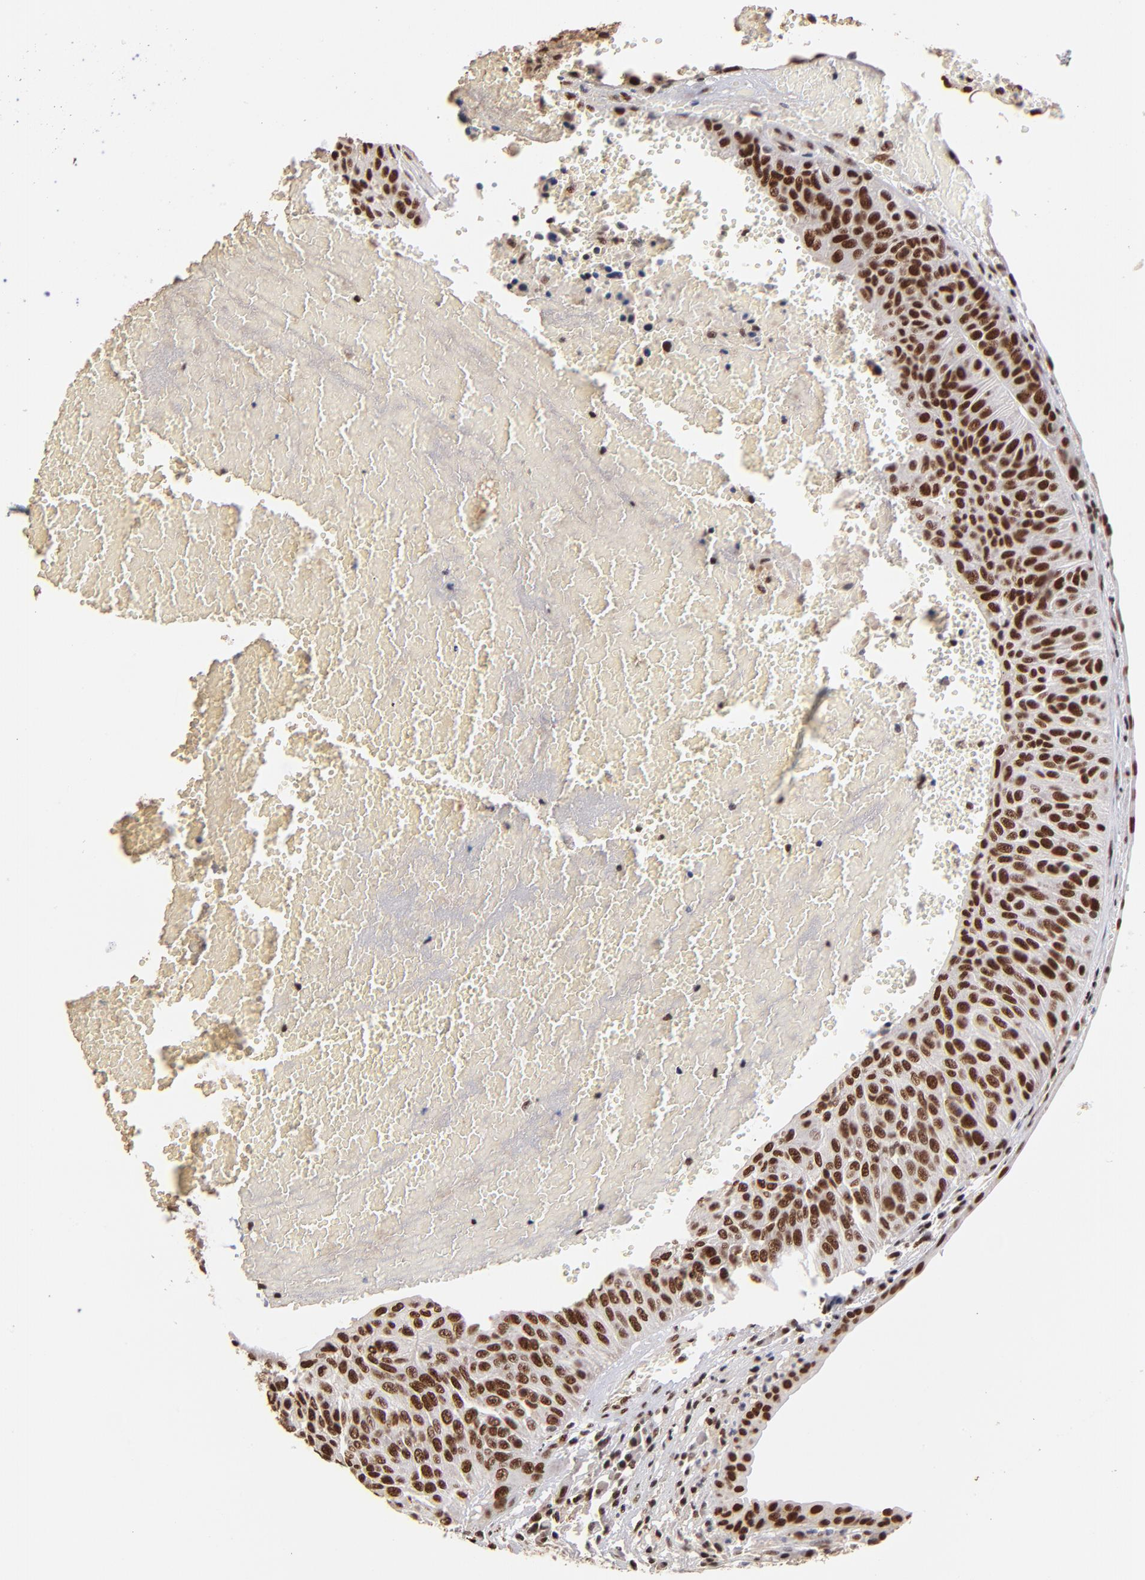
{"staining": {"intensity": "strong", "quantity": ">75%", "location": "nuclear"}, "tissue": "urothelial cancer", "cell_type": "Tumor cells", "image_type": "cancer", "snomed": [{"axis": "morphology", "description": "Urothelial carcinoma, High grade"}, {"axis": "topography", "description": "Urinary bladder"}], "caption": "Protein expression by IHC demonstrates strong nuclear staining in approximately >75% of tumor cells in urothelial carcinoma (high-grade).", "gene": "ZNF146", "patient": {"sex": "male", "age": 66}}